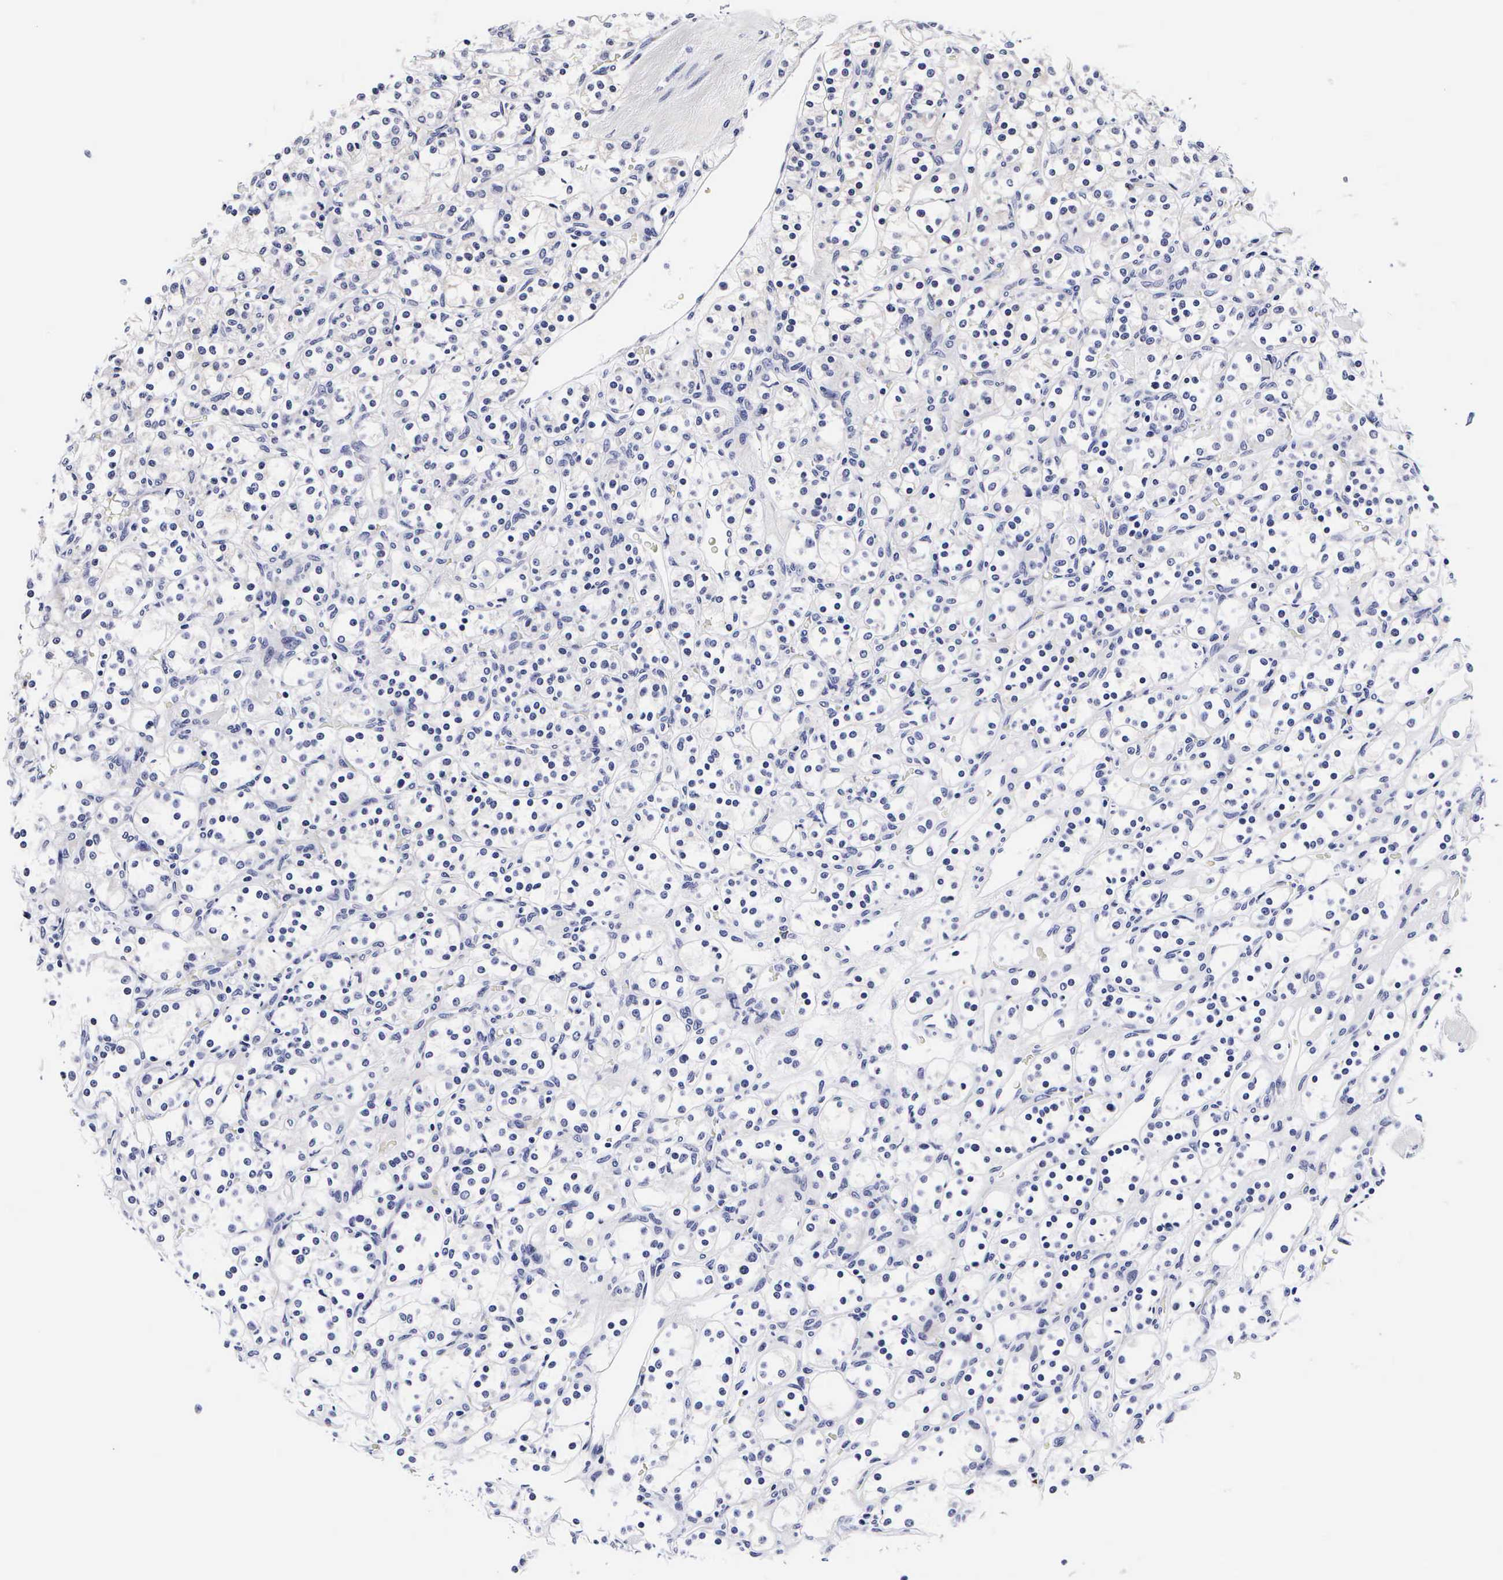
{"staining": {"intensity": "negative", "quantity": "none", "location": "none"}, "tissue": "renal cancer", "cell_type": "Tumor cells", "image_type": "cancer", "snomed": [{"axis": "morphology", "description": "Adenocarcinoma, NOS"}, {"axis": "topography", "description": "Kidney"}], "caption": "Renal cancer (adenocarcinoma) stained for a protein using immunohistochemistry (IHC) displays no positivity tumor cells.", "gene": "RNASE6", "patient": {"sex": "male", "age": 77}}